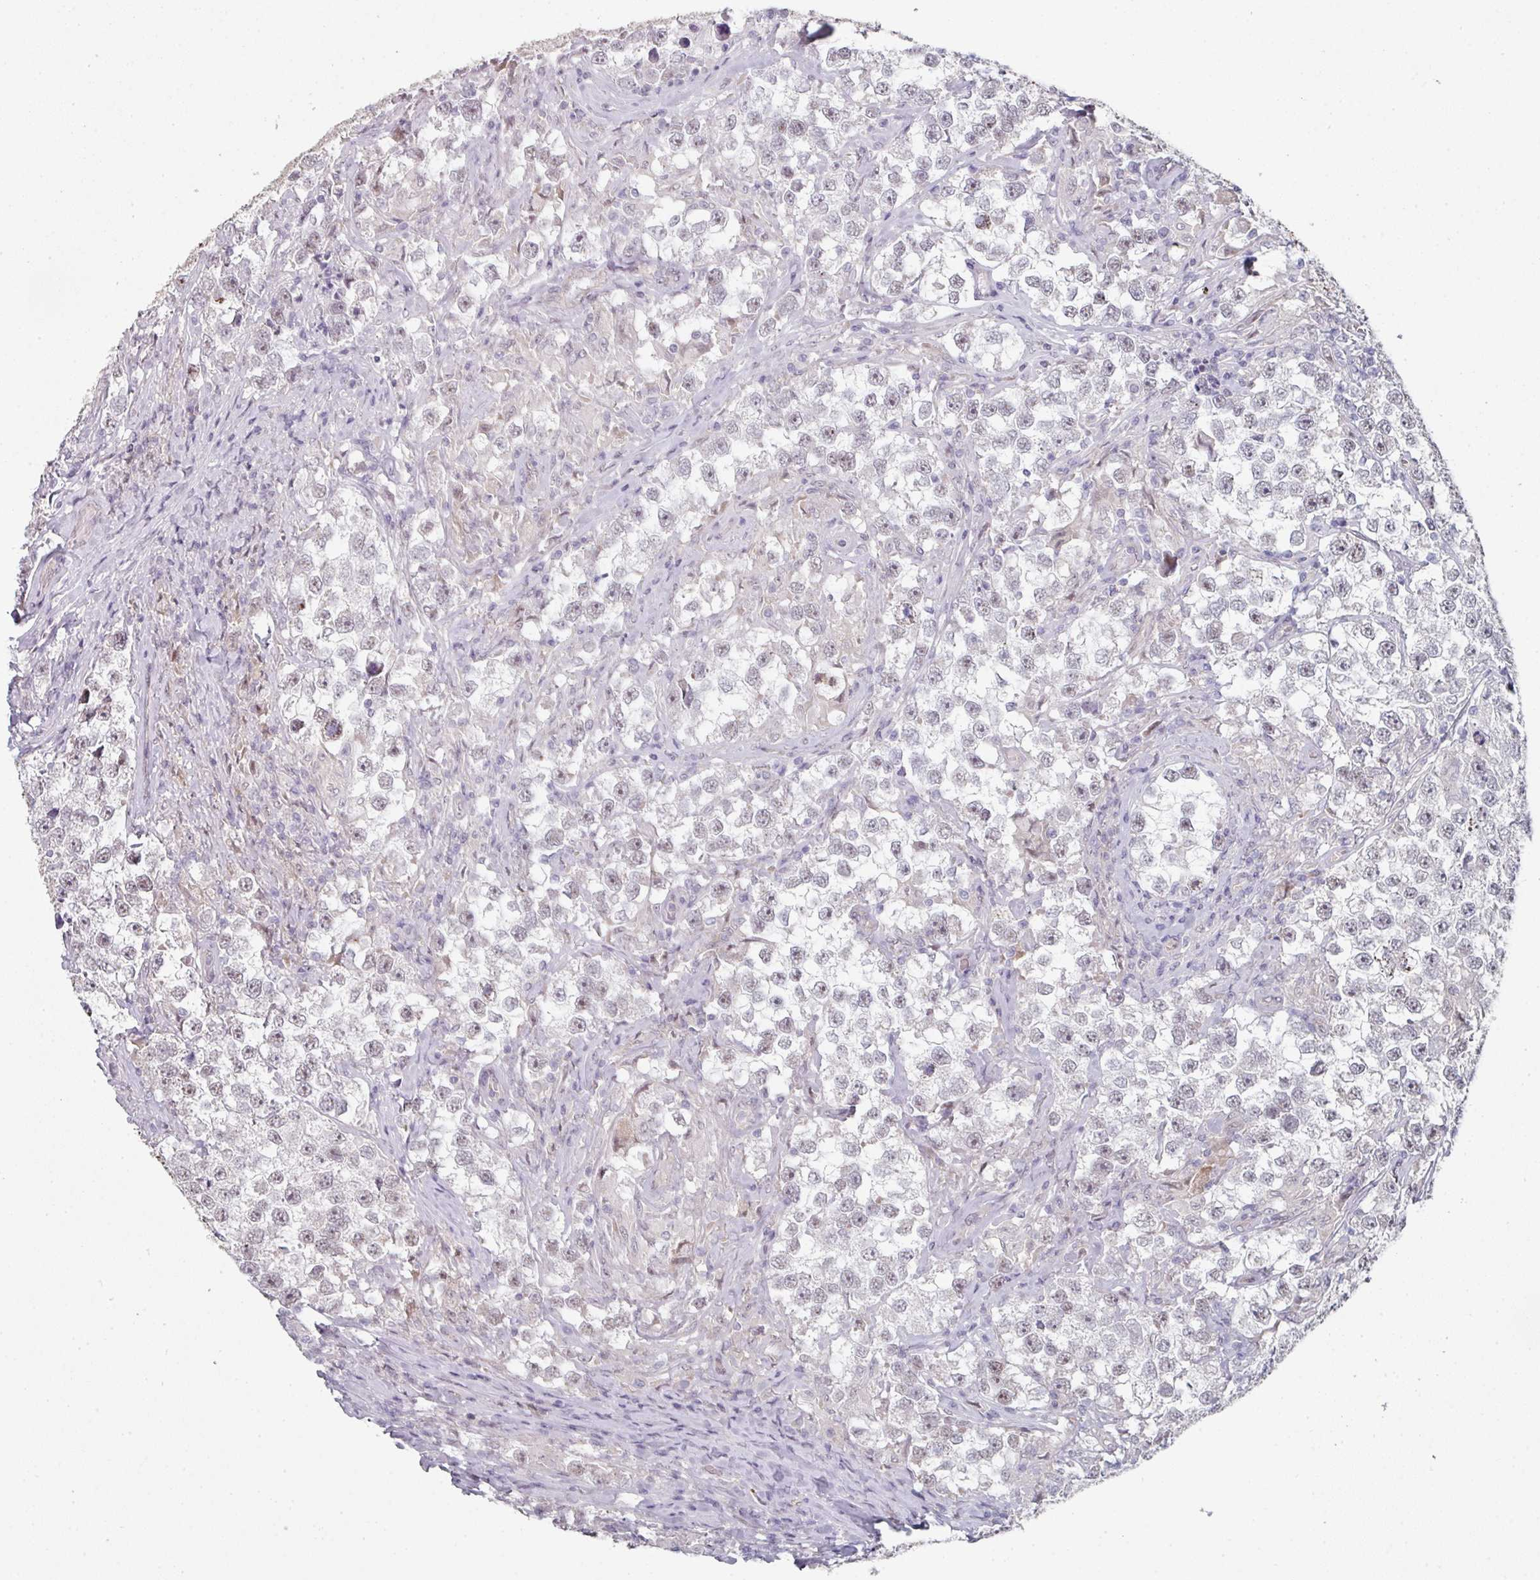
{"staining": {"intensity": "negative", "quantity": "none", "location": "none"}, "tissue": "testis cancer", "cell_type": "Tumor cells", "image_type": "cancer", "snomed": [{"axis": "morphology", "description": "Seminoma, NOS"}, {"axis": "topography", "description": "Testis"}], "caption": "The histopathology image displays no significant expression in tumor cells of testis cancer (seminoma).", "gene": "TMCC1", "patient": {"sex": "male", "age": 46}}